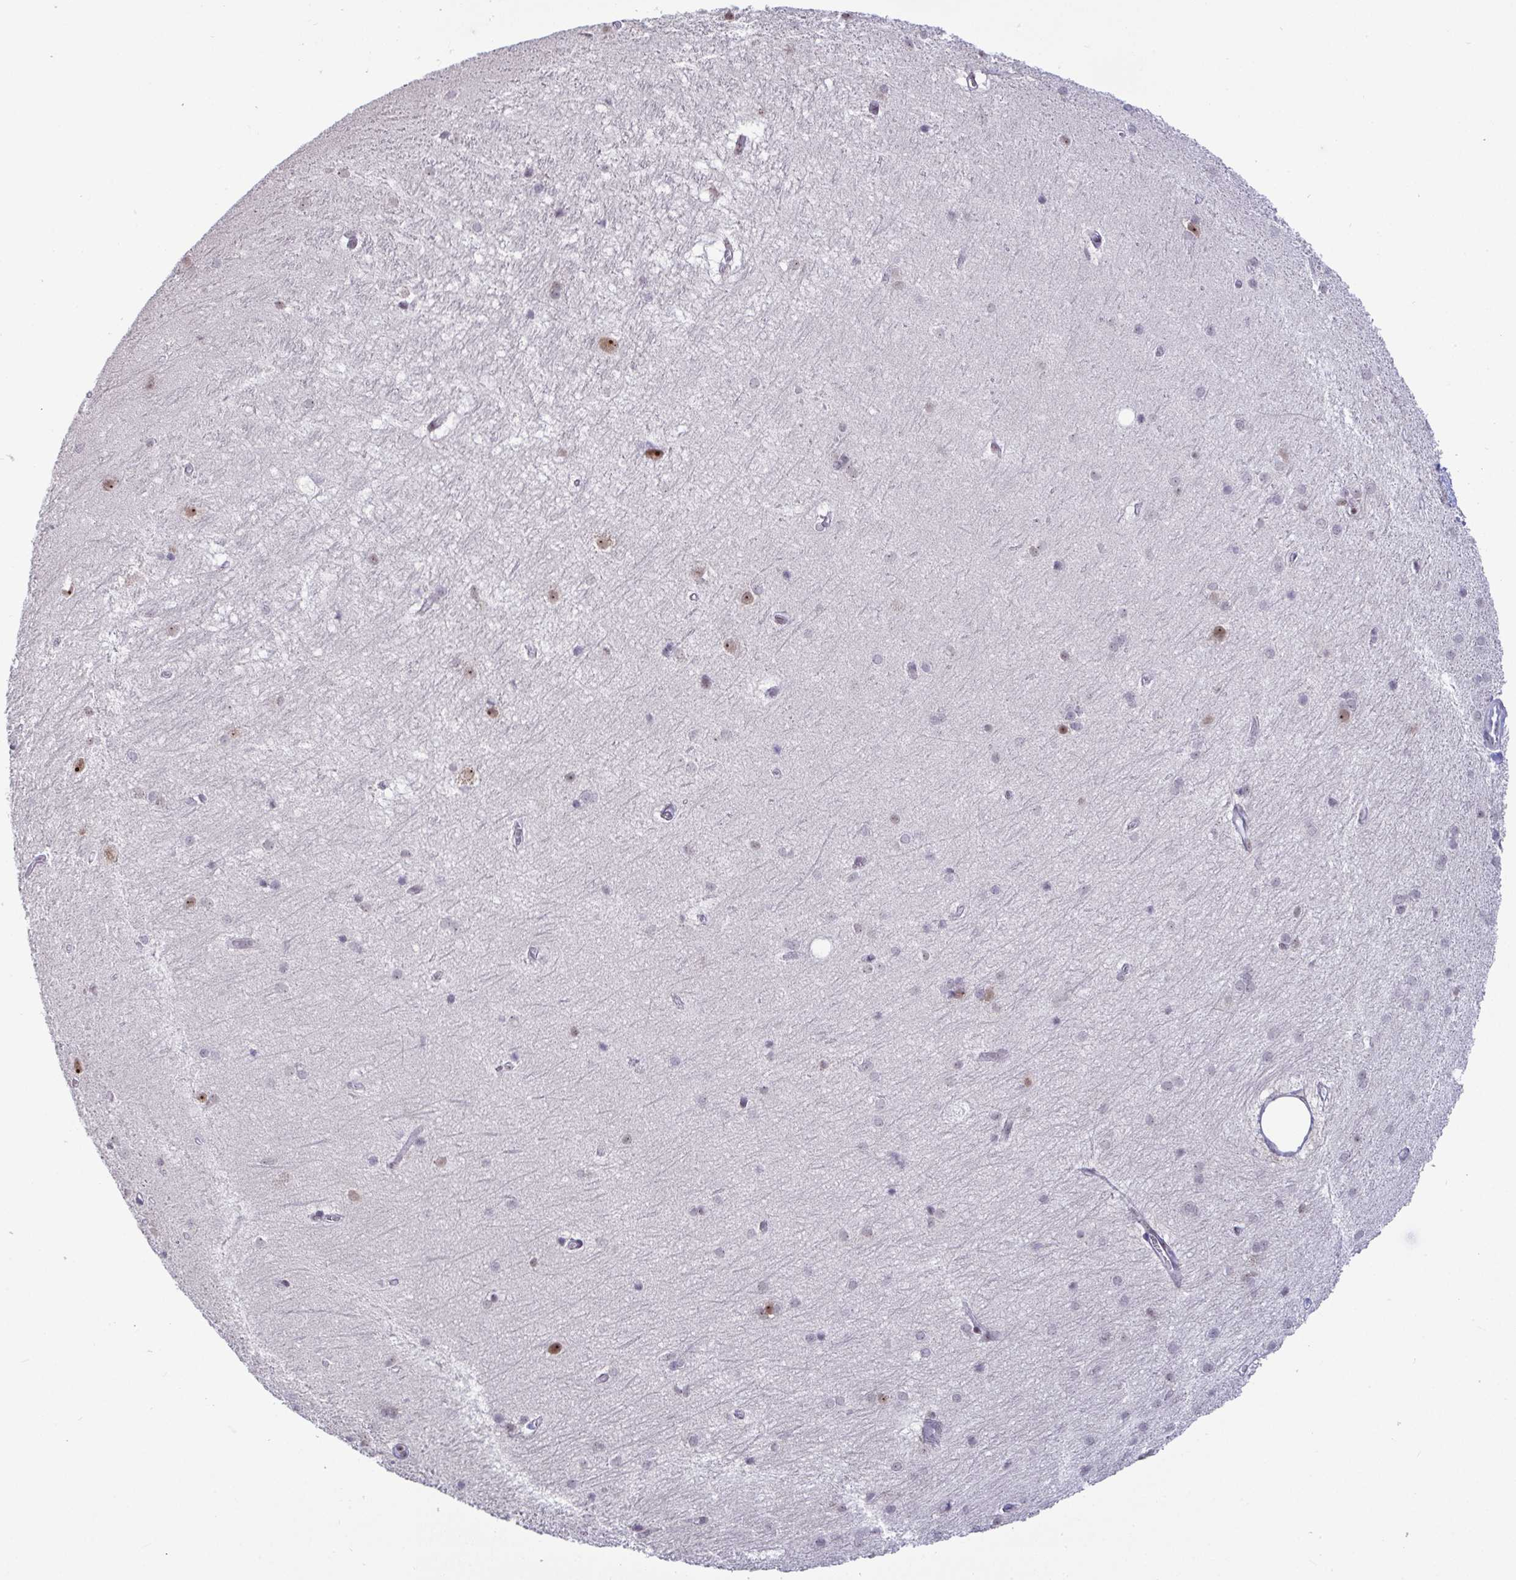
{"staining": {"intensity": "negative", "quantity": "none", "location": "none"}, "tissue": "hippocampus", "cell_type": "Glial cells", "image_type": "normal", "snomed": [{"axis": "morphology", "description": "Normal tissue, NOS"}, {"axis": "topography", "description": "Cerebral cortex"}, {"axis": "topography", "description": "Hippocampus"}], "caption": "The histopathology image displays no significant expression in glial cells of hippocampus. (Immunohistochemistry (ihc), brightfield microscopy, high magnification).", "gene": "SUPT16H", "patient": {"sex": "female", "age": 19}}